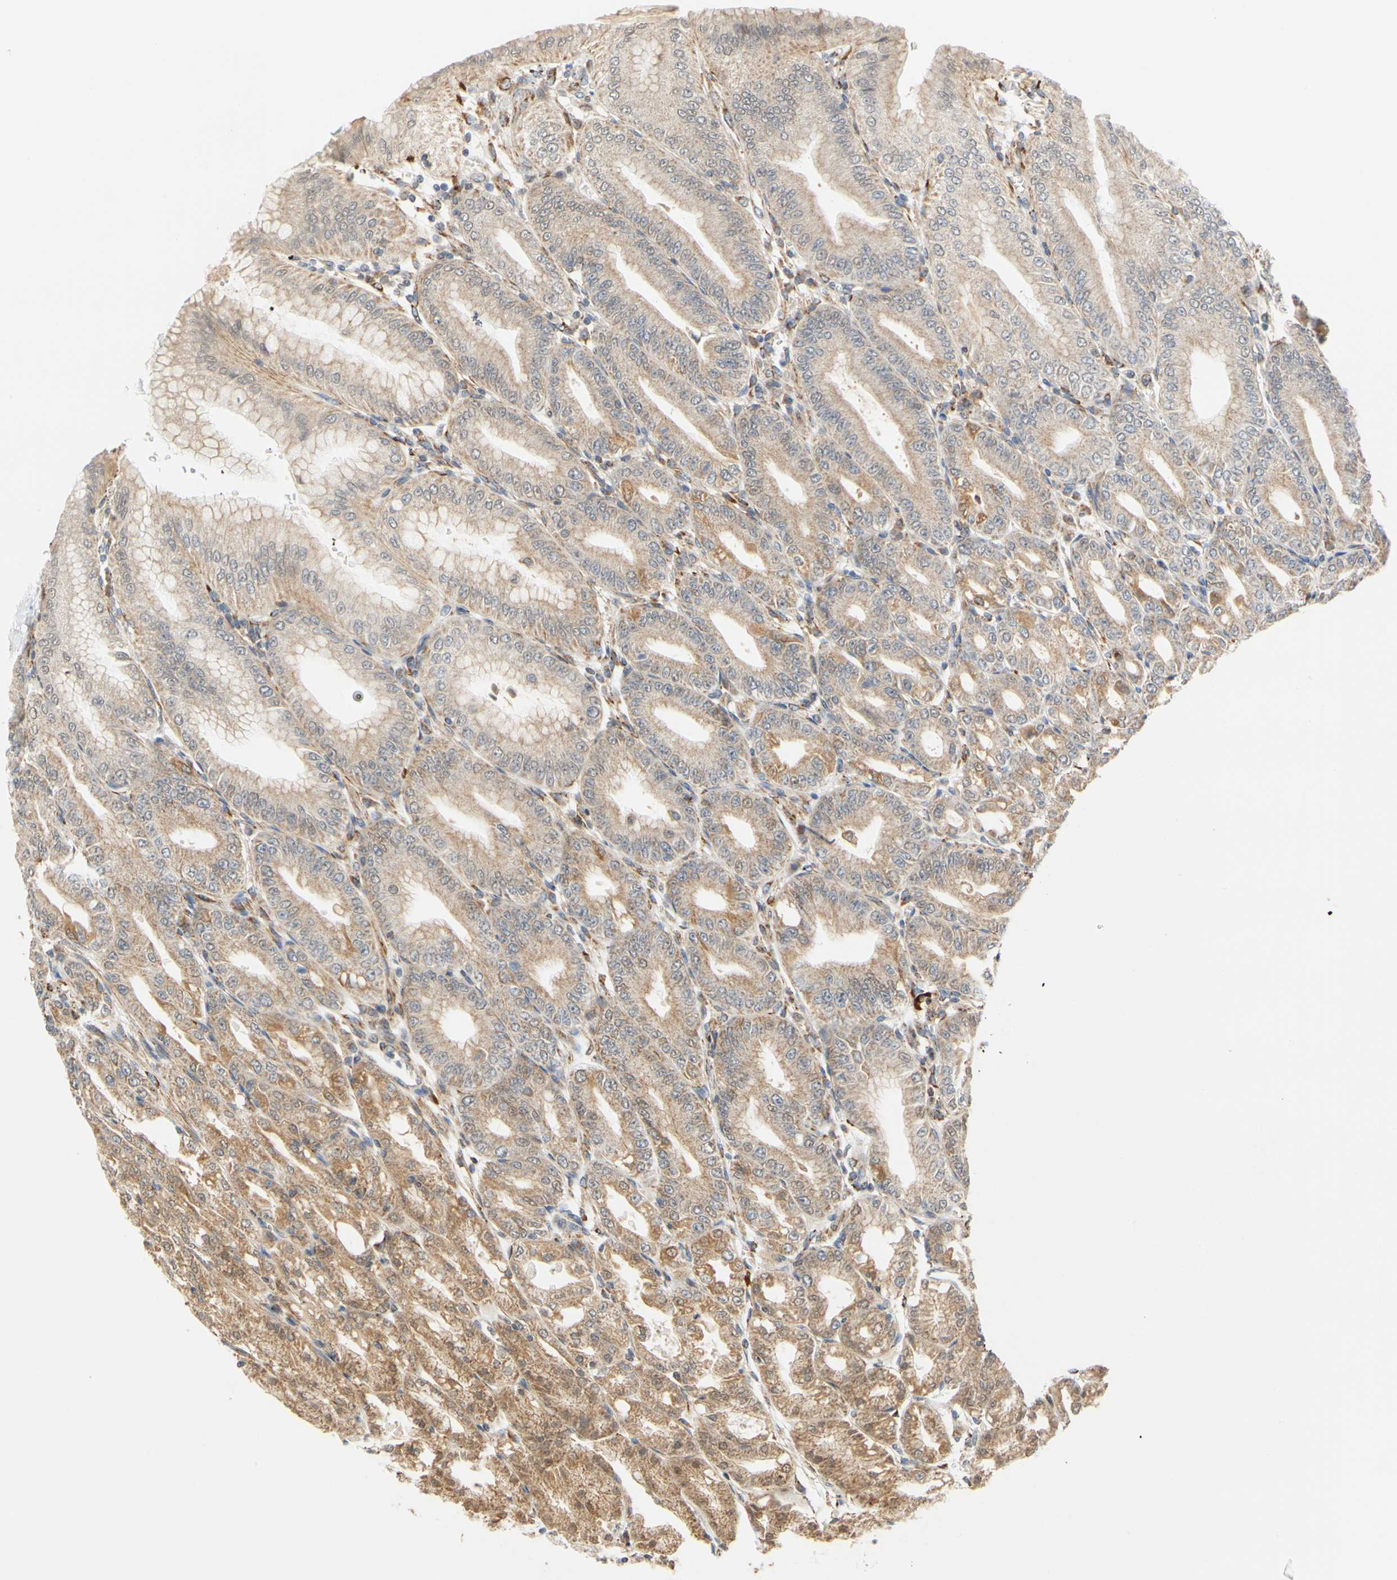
{"staining": {"intensity": "moderate", "quantity": "25%-75%", "location": "cytoplasmic/membranous"}, "tissue": "stomach", "cell_type": "Glandular cells", "image_type": "normal", "snomed": [{"axis": "morphology", "description": "Normal tissue, NOS"}, {"axis": "topography", "description": "Stomach, lower"}], "caption": "DAB immunohistochemical staining of benign human stomach exhibits moderate cytoplasmic/membranous protein staining in about 25%-75% of glandular cells. (DAB = brown stain, brightfield microscopy at high magnification).", "gene": "SFXN3", "patient": {"sex": "male", "age": 71}}